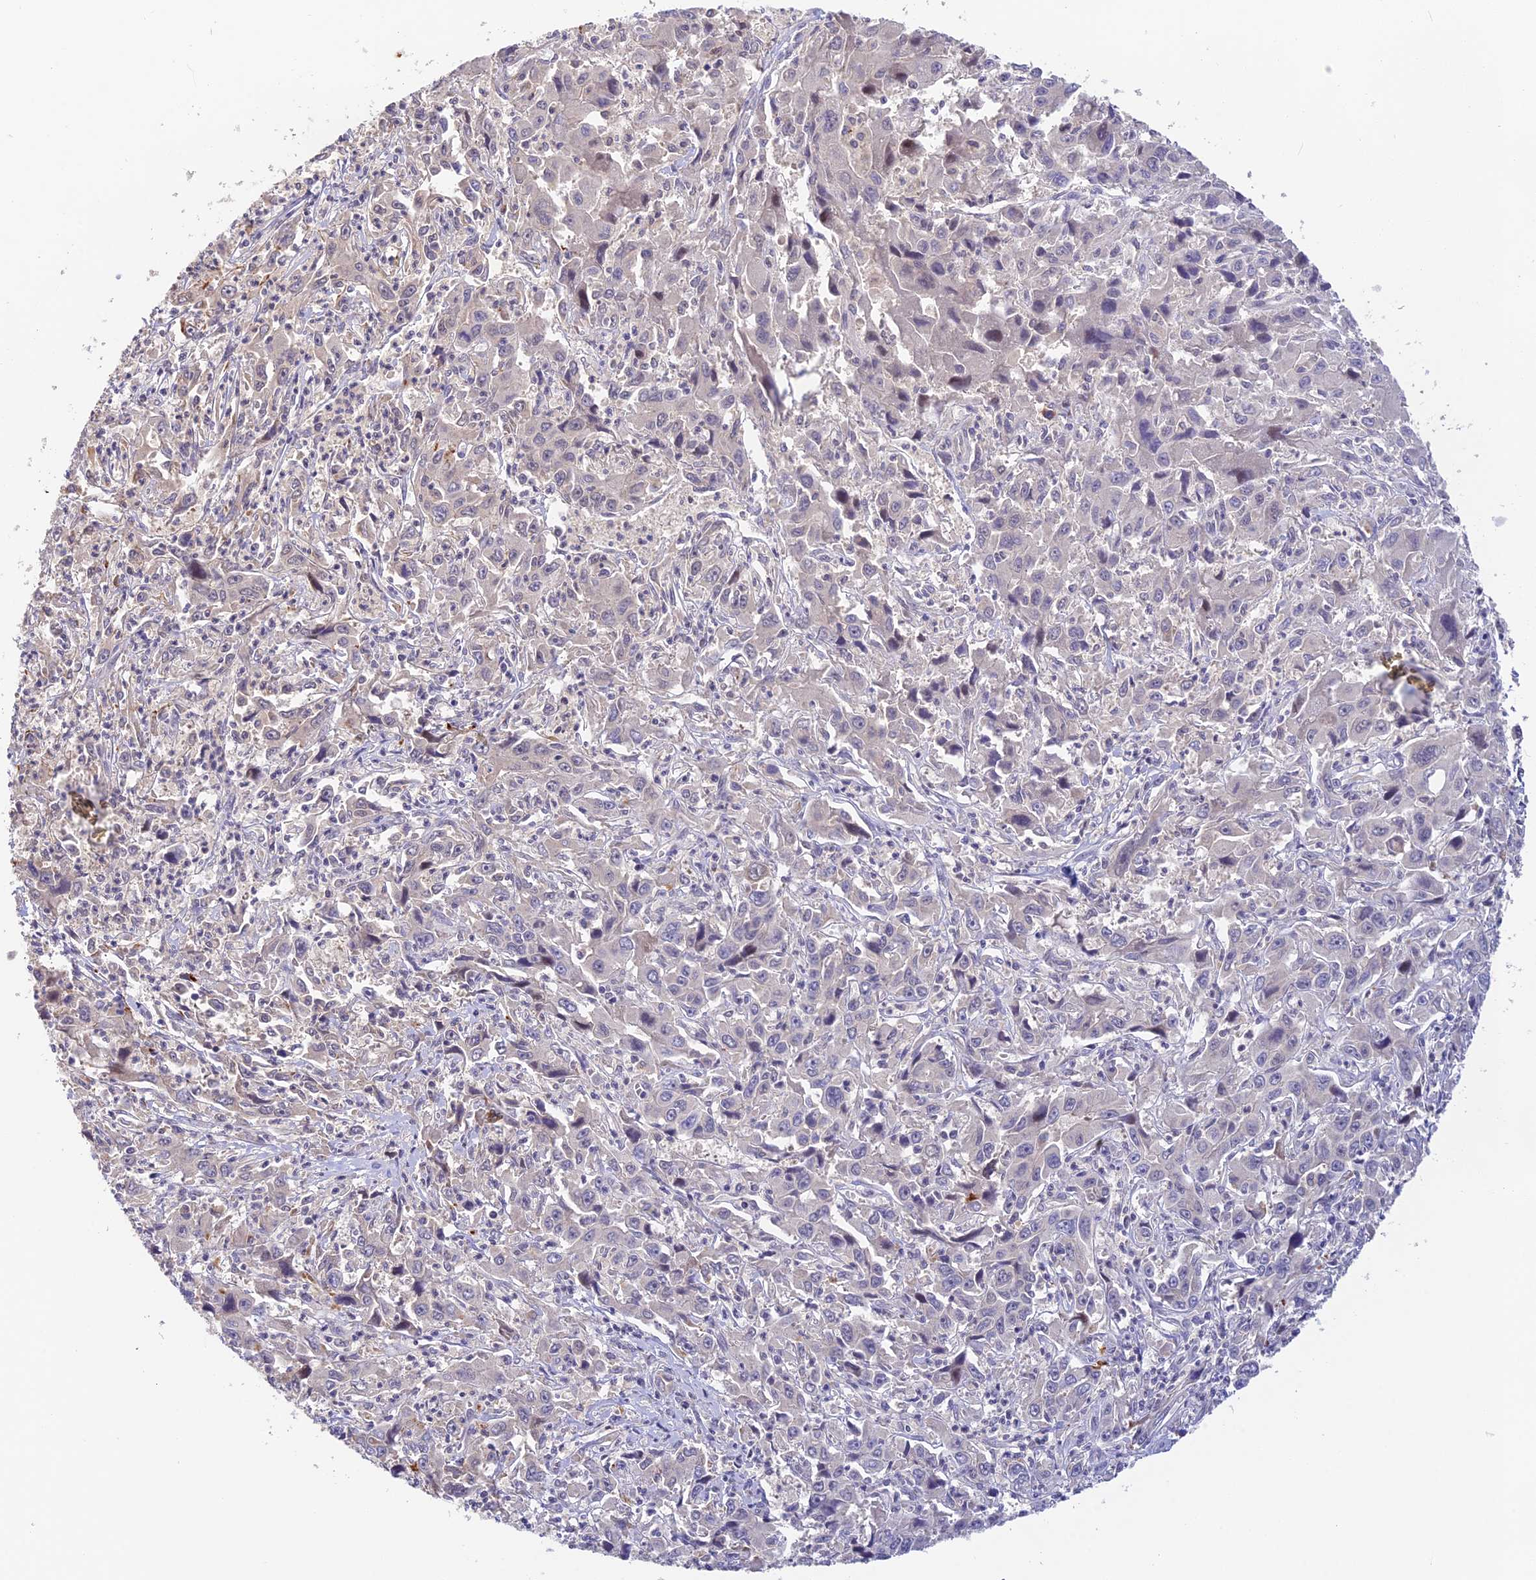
{"staining": {"intensity": "negative", "quantity": "none", "location": "none"}, "tissue": "liver cancer", "cell_type": "Tumor cells", "image_type": "cancer", "snomed": [{"axis": "morphology", "description": "Carcinoma, Hepatocellular, NOS"}, {"axis": "topography", "description": "Liver"}], "caption": "This is an immunohistochemistry (IHC) image of human hepatocellular carcinoma (liver). There is no expression in tumor cells.", "gene": "ZNF436", "patient": {"sex": "male", "age": 63}}